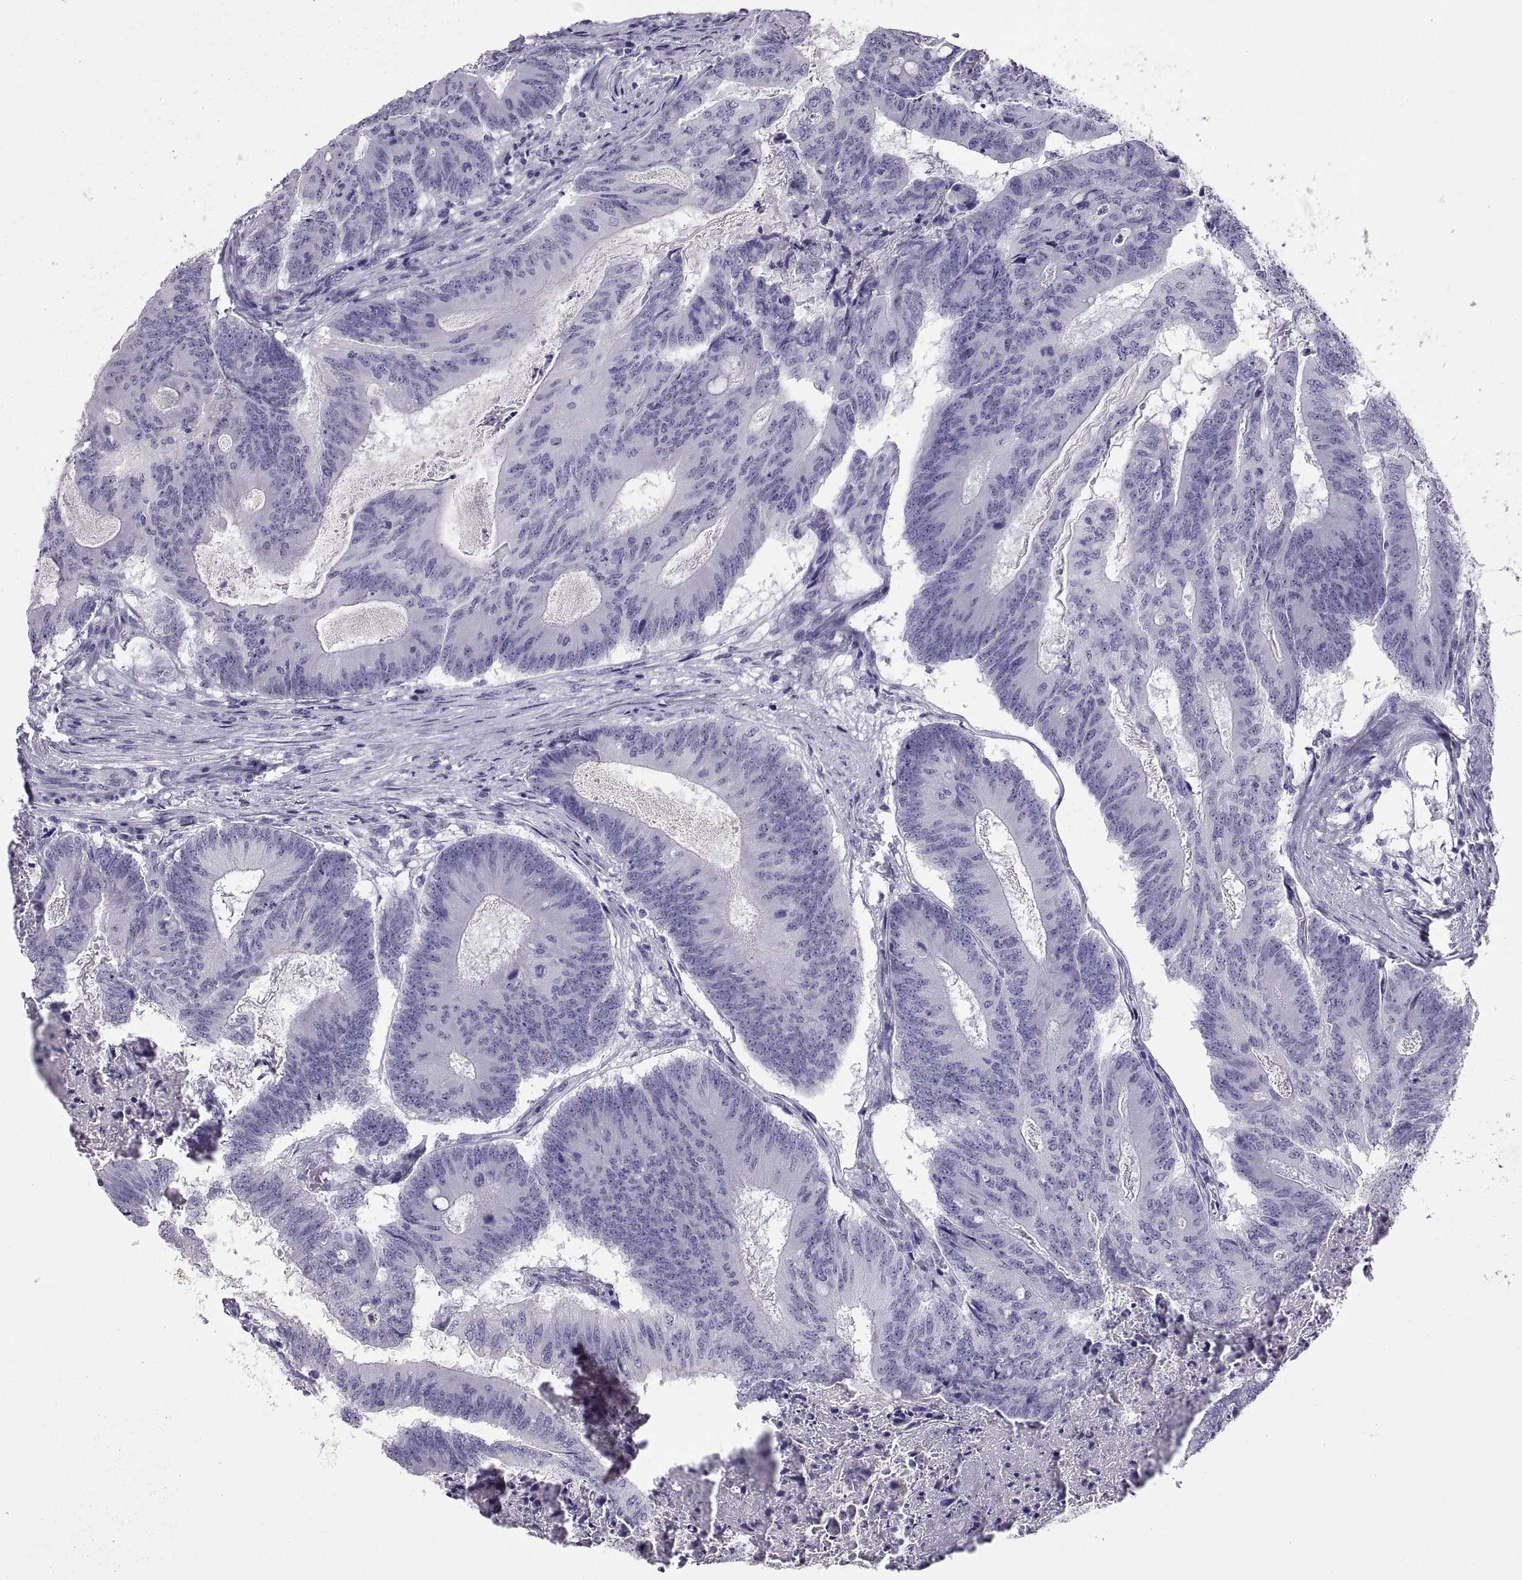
{"staining": {"intensity": "negative", "quantity": "none", "location": "none"}, "tissue": "colorectal cancer", "cell_type": "Tumor cells", "image_type": "cancer", "snomed": [{"axis": "morphology", "description": "Adenocarcinoma, NOS"}, {"axis": "topography", "description": "Colon"}], "caption": "This is an IHC photomicrograph of human colorectal cancer (adenocarcinoma). There is no positivity in tumor cells.", "gene": "RGS20", "patient": {"sex": "female", "age": 70}}